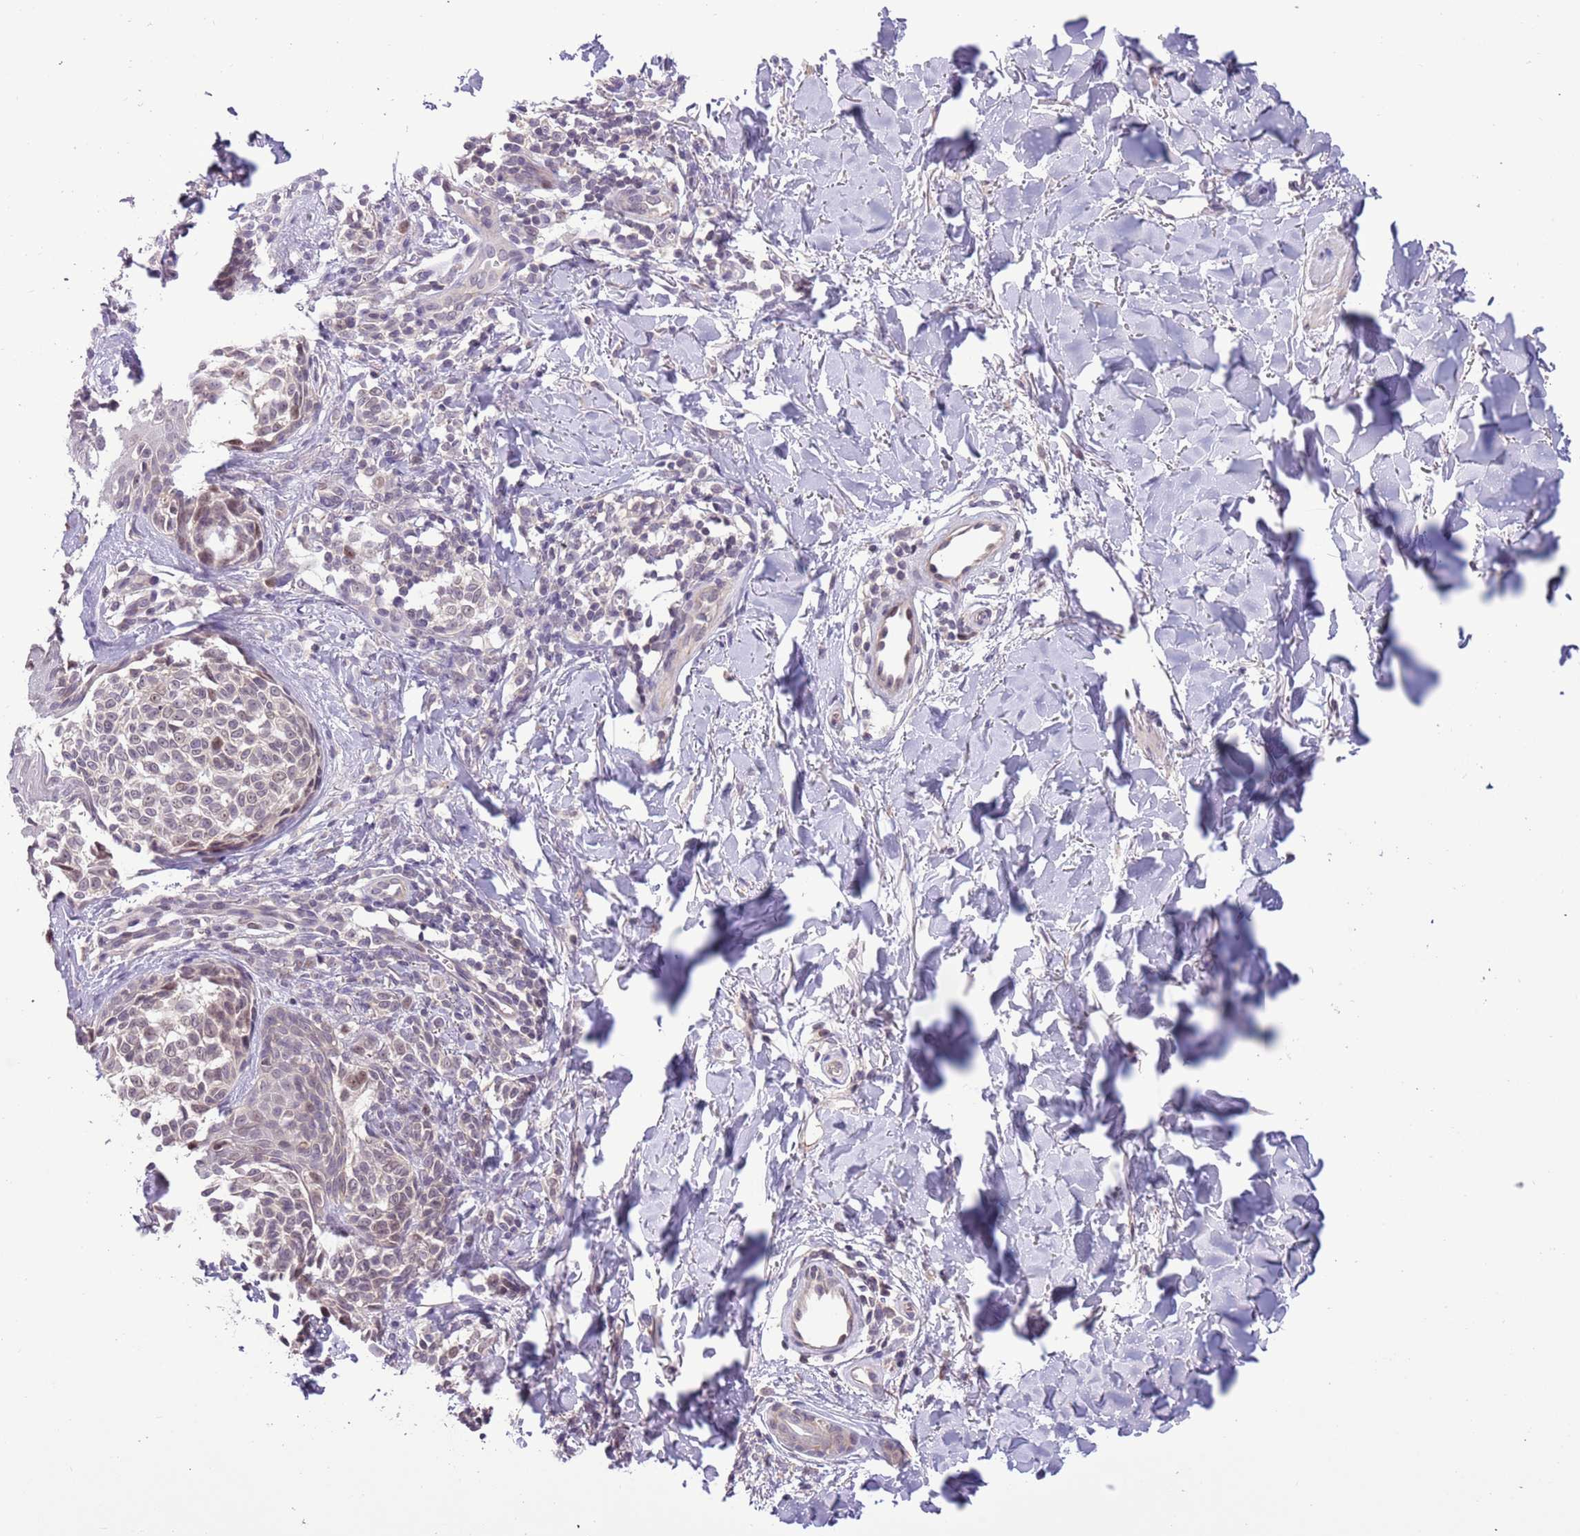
{"staining": {"intensity": "negative", "quantity": "none", "location": "none"}, "tissue": "melanoma", "cell_type": "Tumor cells", "image_type": "cancer", "snomed": [{"axis": "morphology", "description": "Malignant melanoma, NOS"}, {"axis": "topography", "description": "Skin of upper extremity"}], "caption": "A high-resolution photomicrograph shows IHC staining of melanoma, which exhibits no significant expression in tumor cells.", "gene": "SHROOM3", "patient": {"sex": "male", "age": 40}}